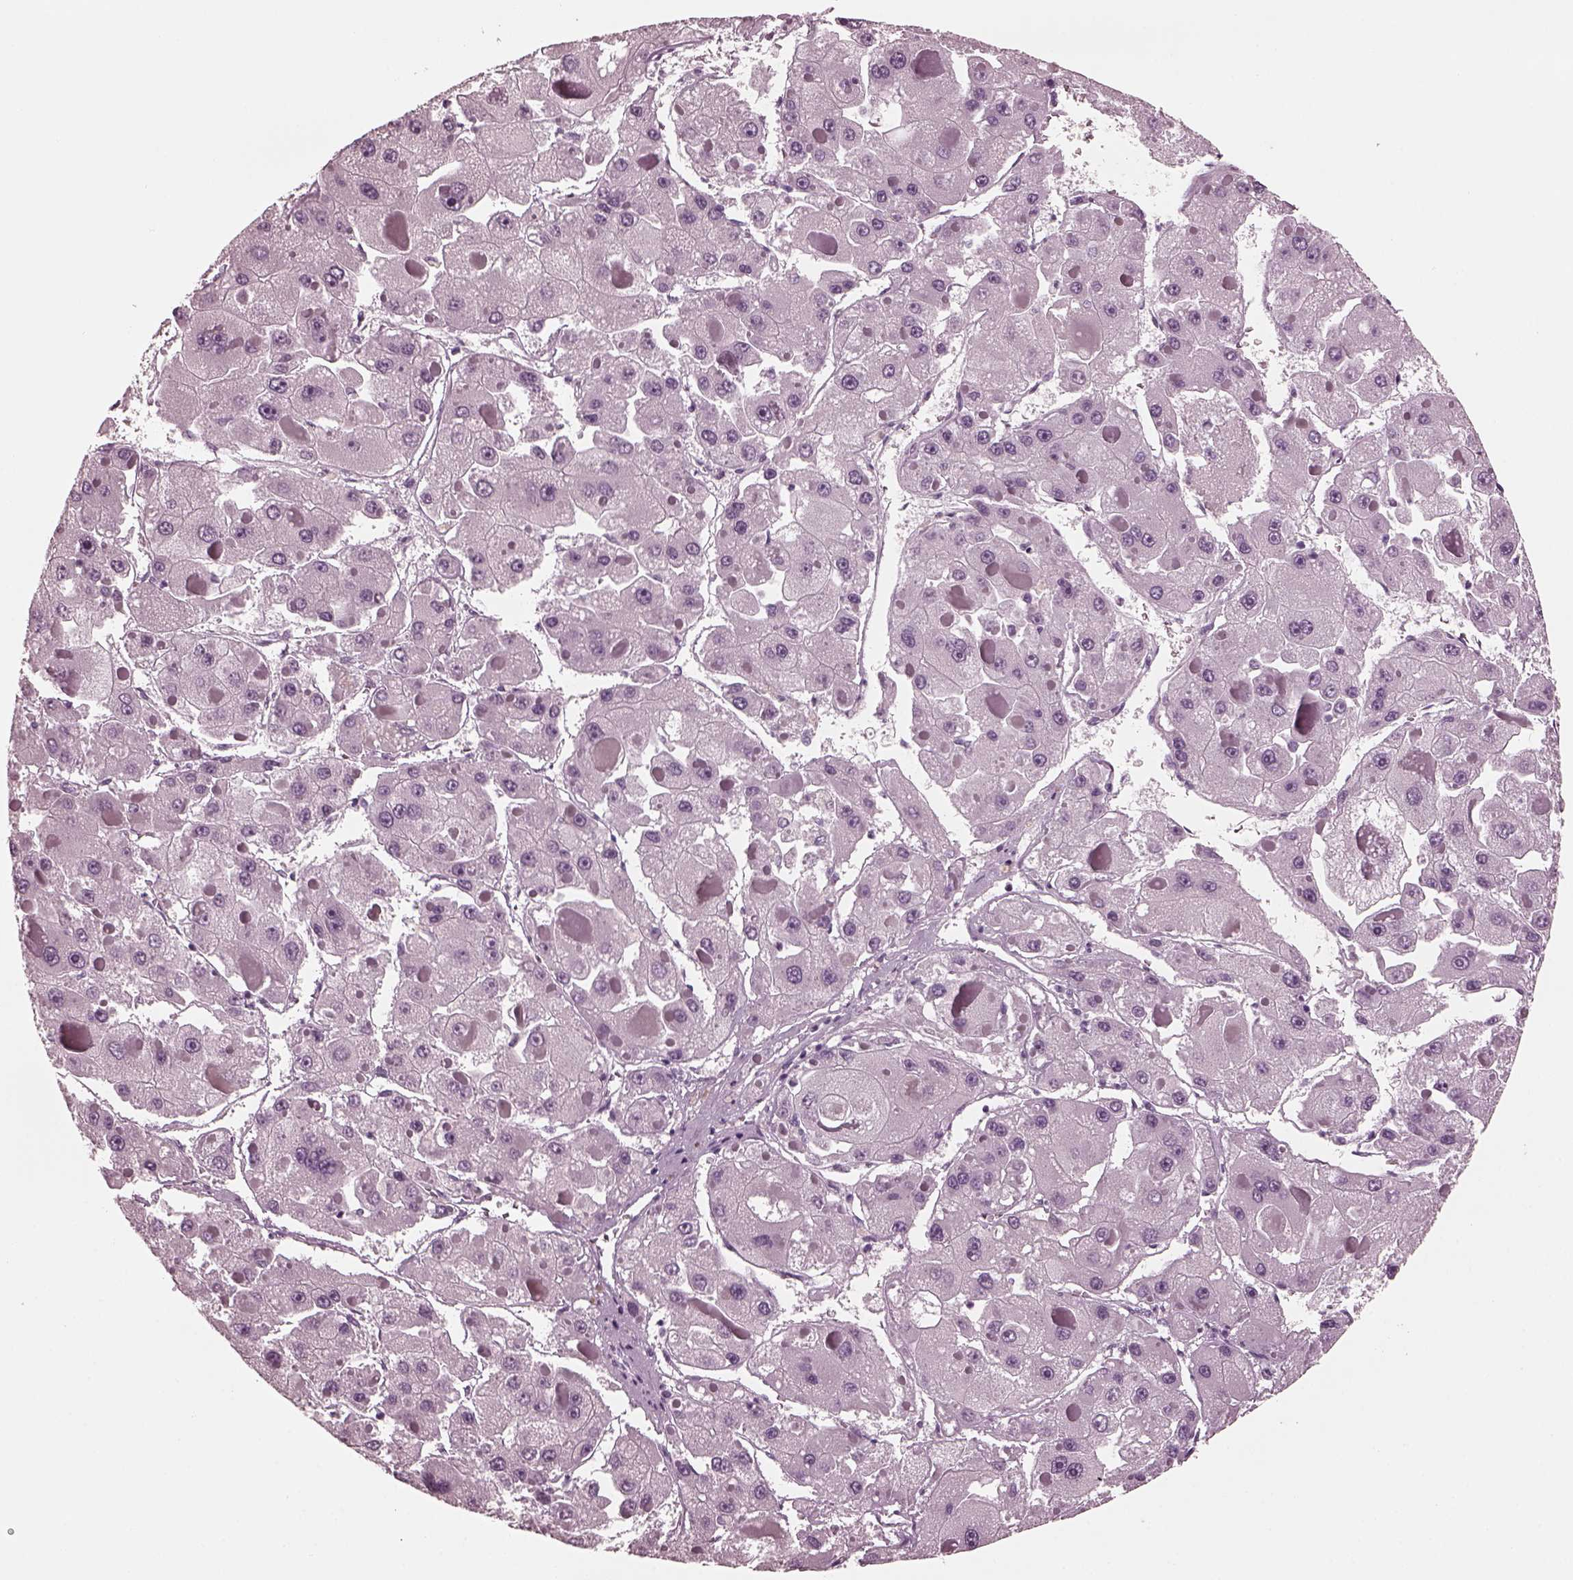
{"staining": {"intensity": "negative", "quantity": "none", "location": "none"}, "tissue": "liver cancer", "cell_type": "Tumor cells", "image_type": "cancer", "snomed": [{"axis": "morphology", "description": "Carcinoma, Hepatocellular, NOS"}, {"axis": "topography", "description": "Liver"}], "caption": "A photomicrograph of liver cancer (hepatocellular carcinoma) stained for a protein displays no brown staining in tumor cells.", "gene": "GRM6", "patient": {"sex": "female", "age": 73}}